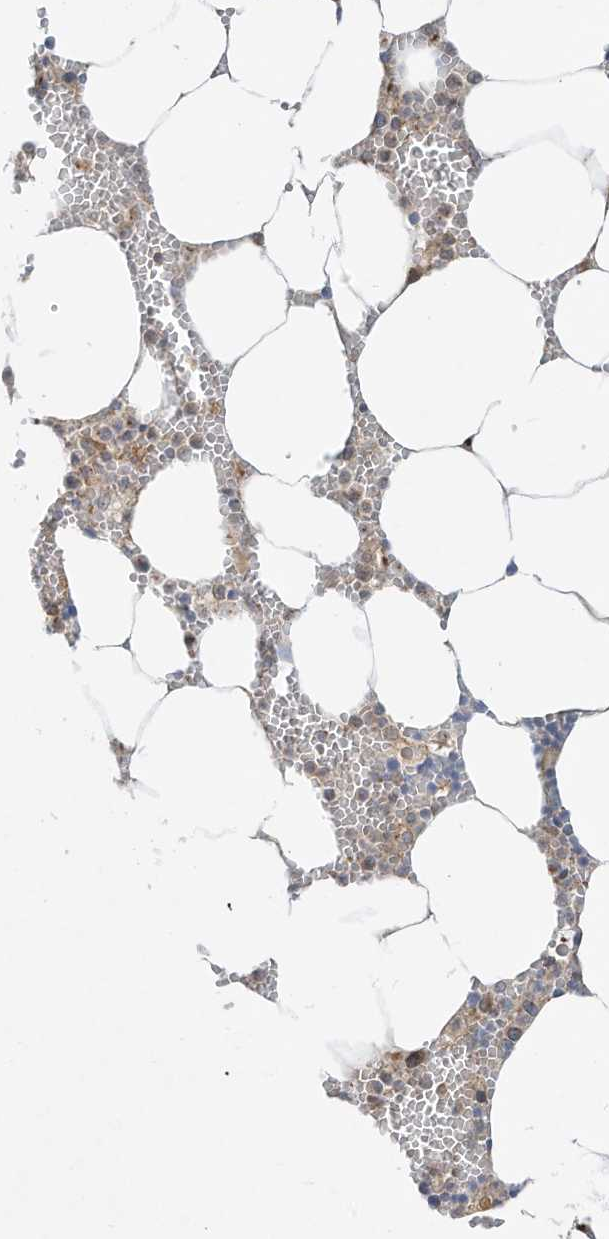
{"staining": {"intensity": "moderate", "quantity": "<25%", "location": "cytoplasmic/membranous"}, "tissue": "bone marrow", "cell_type": "Hematopoietic cells", "image_type": "normal", "snomed": [{"axis": "morphology", "description": "Normal tissue, NOS"}, {"axis": "topography", "description": "Bone marrow"}], "caption": "Approximately <25% of hematopoietic cells in benign bone marrow display moderate cytoplasmic/membranous protein staining as visualized by brown immunohistochemical staining.", "gene": "CUX1", "patient": {"sex": "male", "age": 70}}